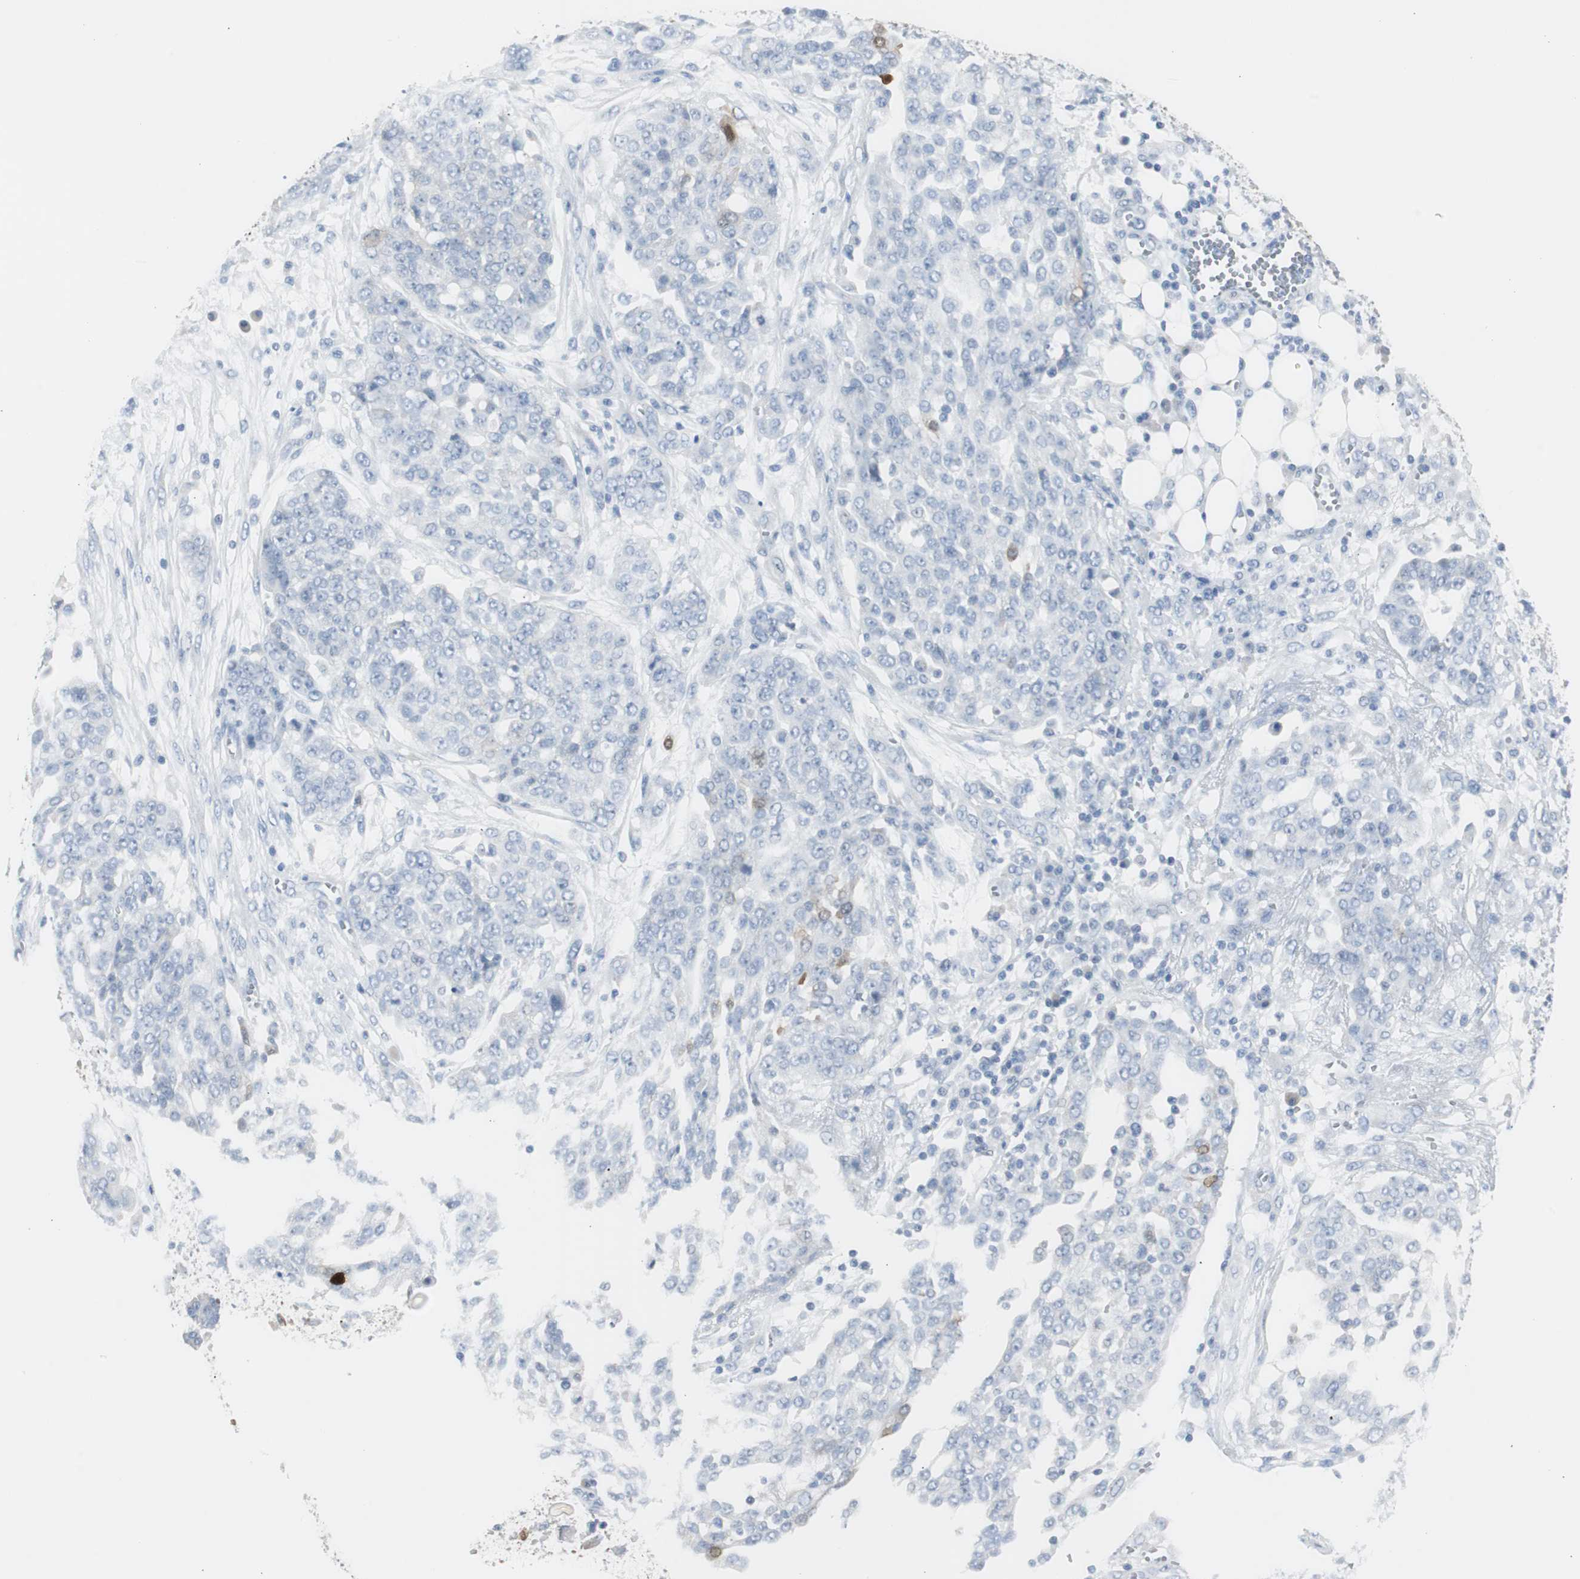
{"staining": {"intensity": "negative", "quantity": "none", "location": "none"}, "tissue": "ovarian cancer", "cell_type": "Tumor cells", "image_type": "cancer", "snomed": [{"axis": "morphology", "description": "Cystadenocarcinoma, serous, NOS"}, {"axis": "topography", "description": "Soft tissue"}, {"axis": "topography", "description": "Ovary"}], "caption": "DAB immunohistochemical staining of ovarian cancer demonstrates no significant staining in tumor cells.", "gene": "S100A7", "patient": {"sex": "female", "age": 57}}